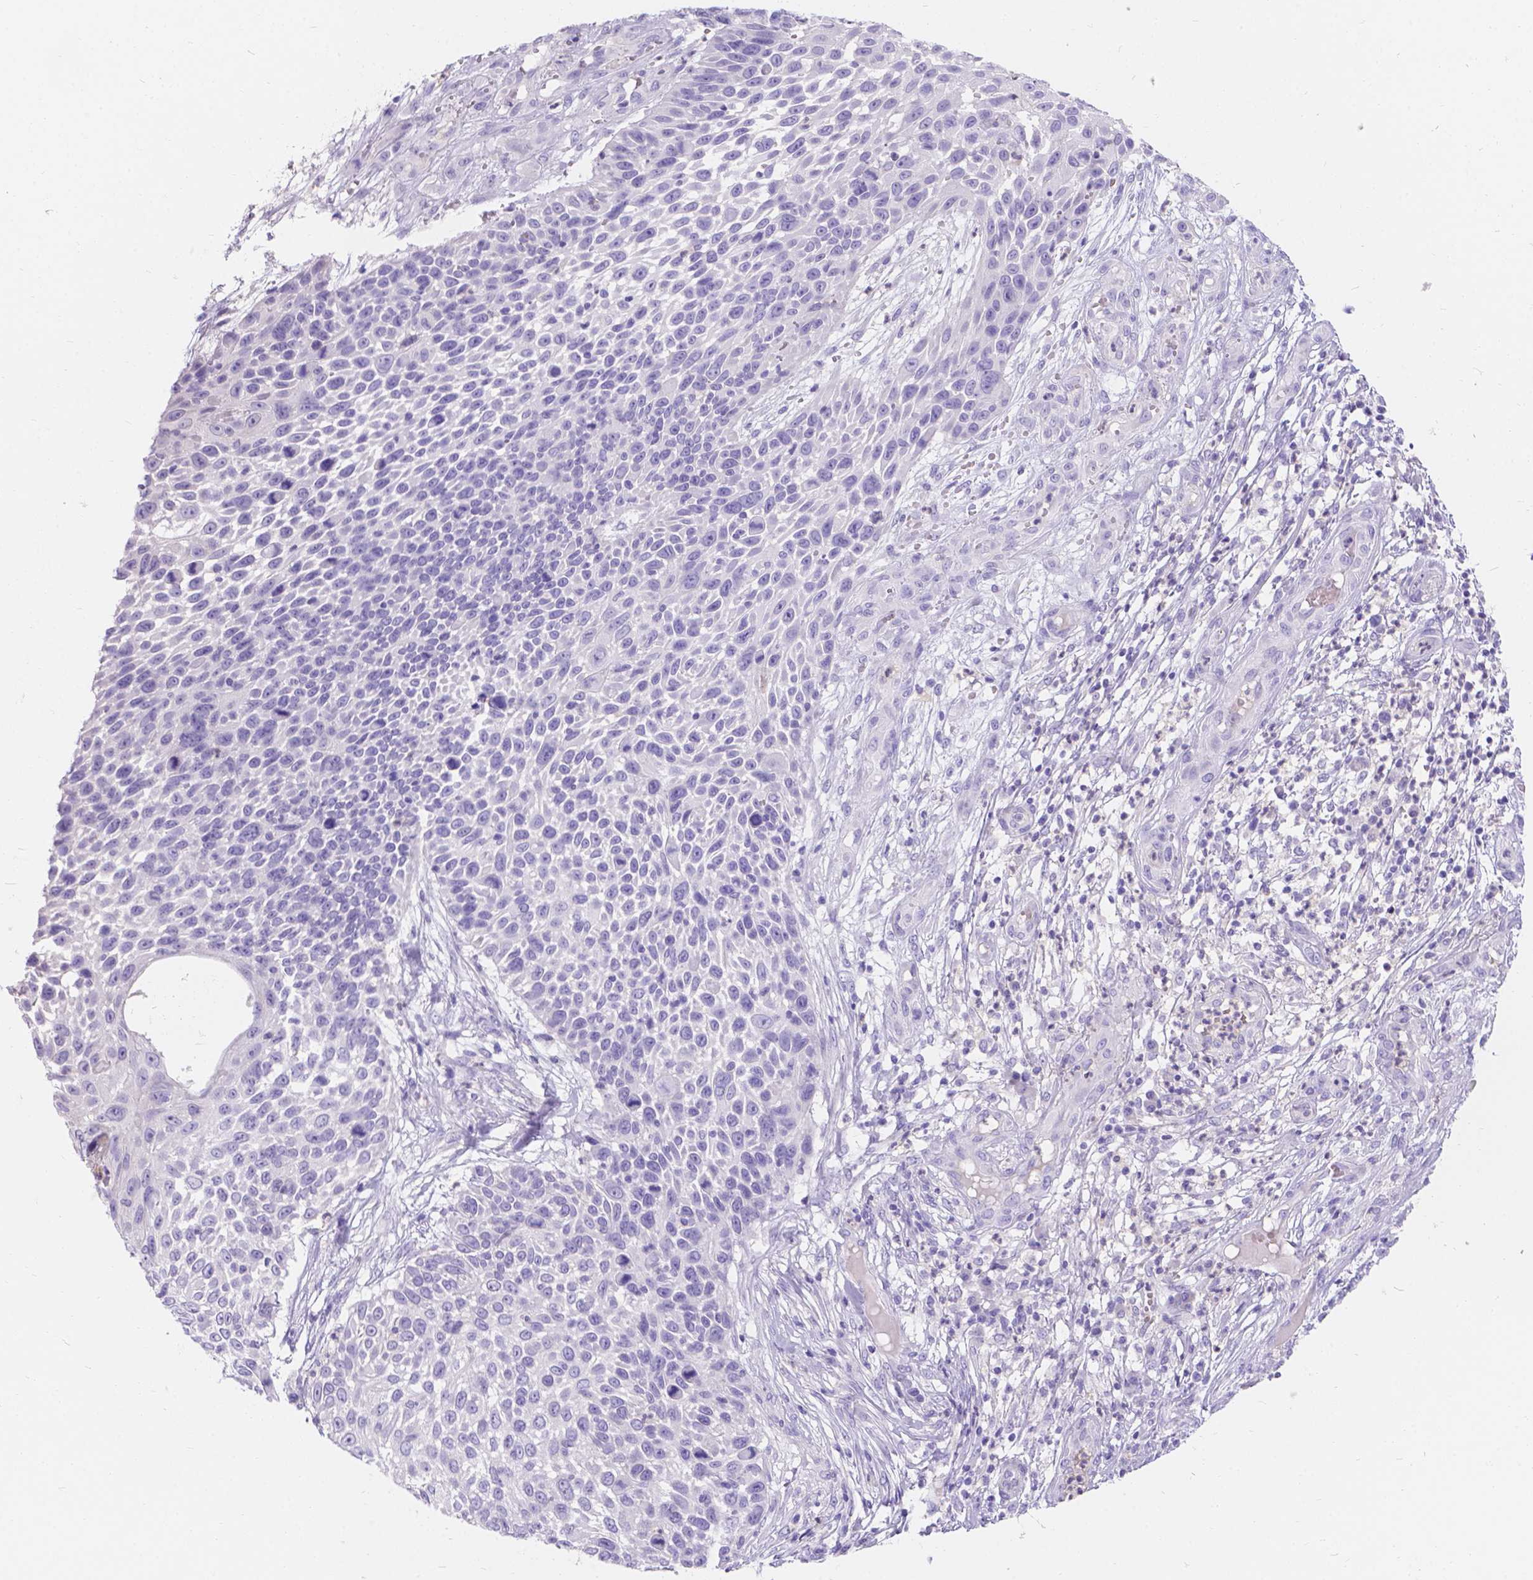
{"staining": {"intensity": "negative", "quantity": "none", "location": "none"}, "tissue": "skin cancer", "cell_type": "Tumor cells", "image_type": "cancer", "snomed": [{"axis": "morphology", "description": "Squamous cell carcinoma, NOS"}, {"axis": "topography", "description": "Skin"}], "caption": "Immunohistochemistry photomicrograph of human skin cancer stained for a protein (brown), which reveals no positivity in tumor cells. Nuclei are stained in blue.", "gene": "GNRHR", "patient": {"sex": "male", "age": 92}}